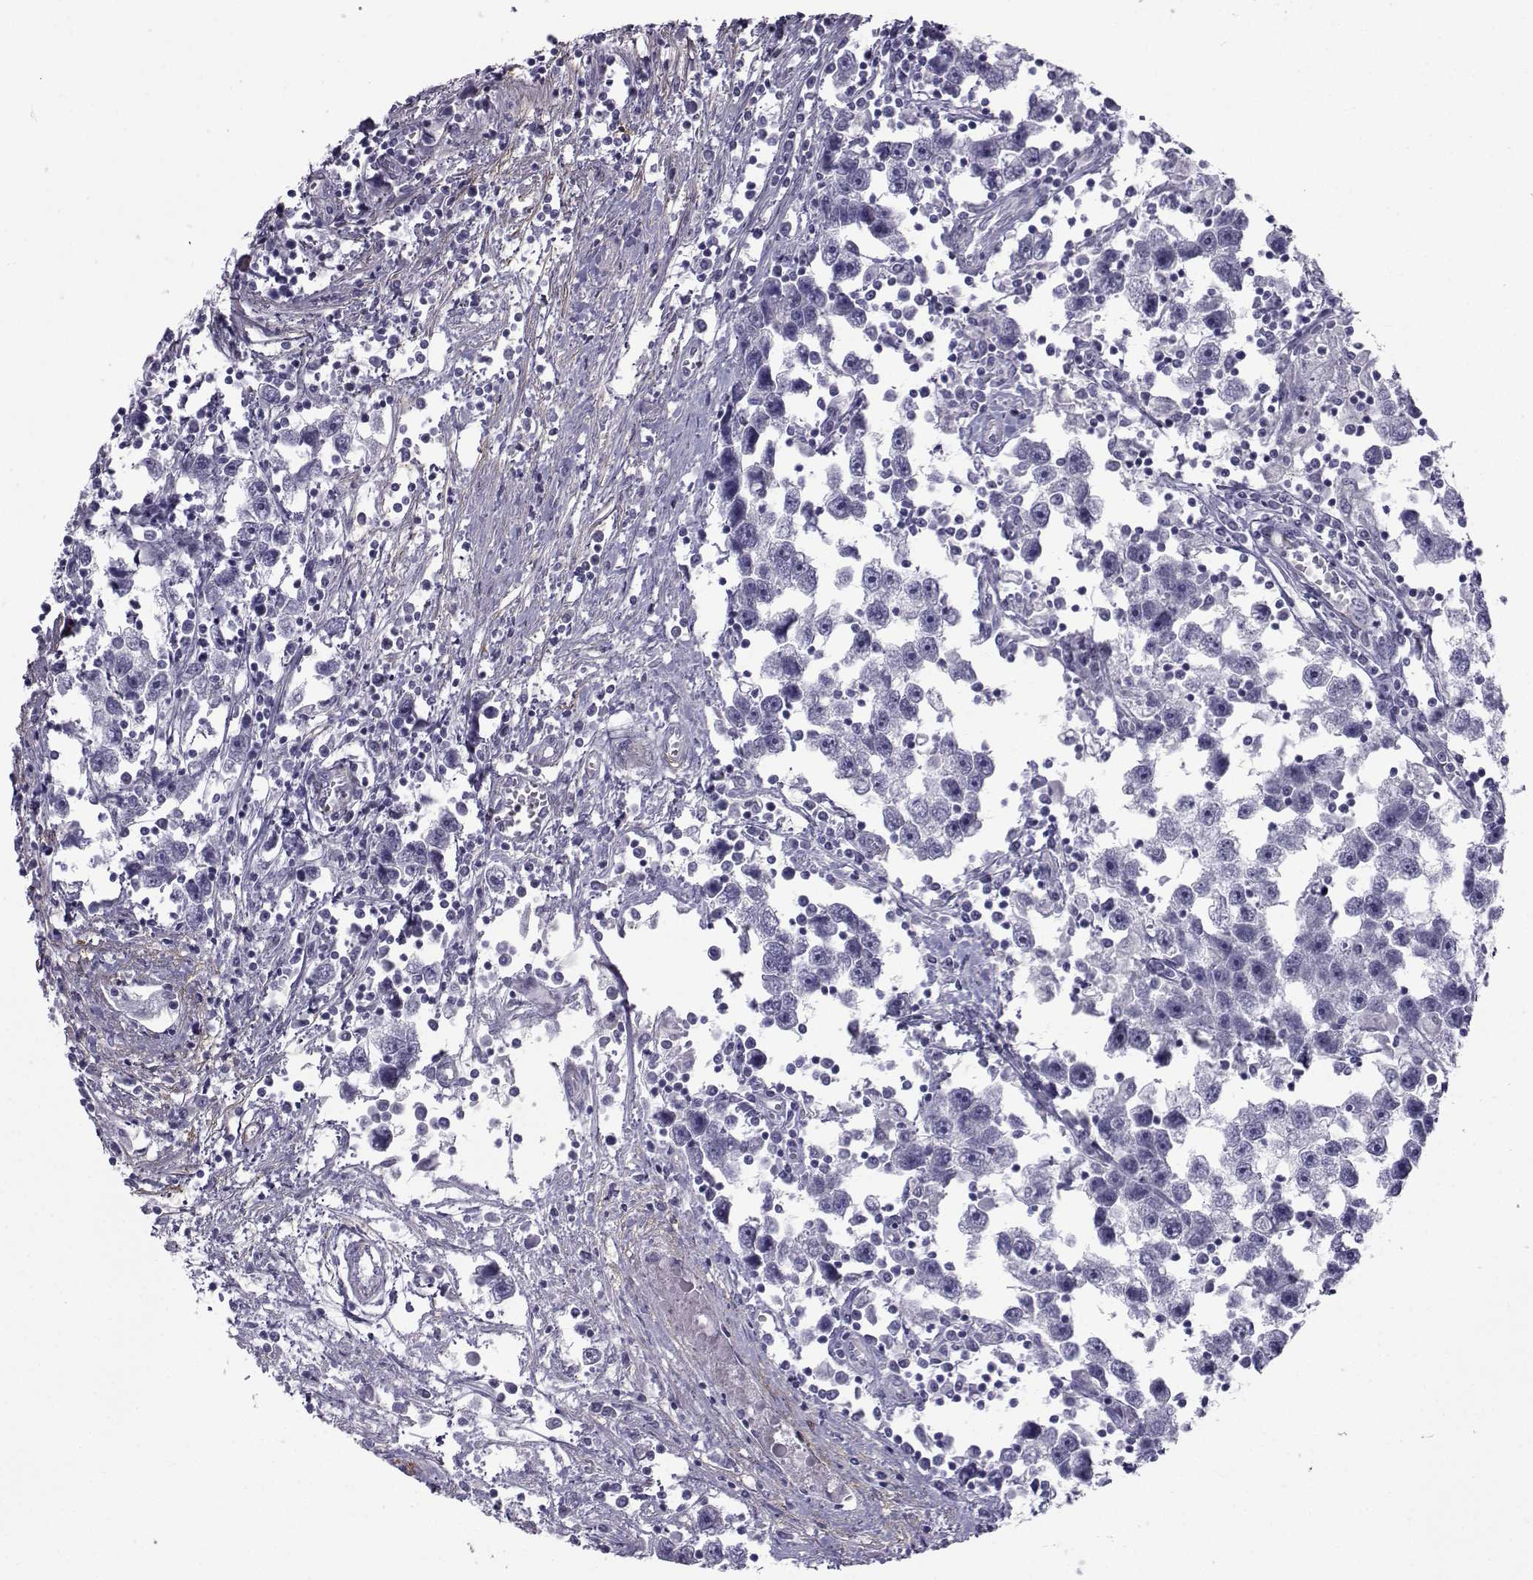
{"staining": {"intensity": "negative", "quantity": "none", "location": "none"}, "tissue": "testis cancer", "cell_type": "Tumor cells", "image_type": "cancer", "snomed": [{"axis": "morphology", "description": "Seminoma, NOS"}, {"axis": "topography", "description": "Testis"}], "caption": "There is no significant expression in tumor cells of testis cancer.", "gene": "SPANXD", "patient": {"sex": "male", "age": 30}}